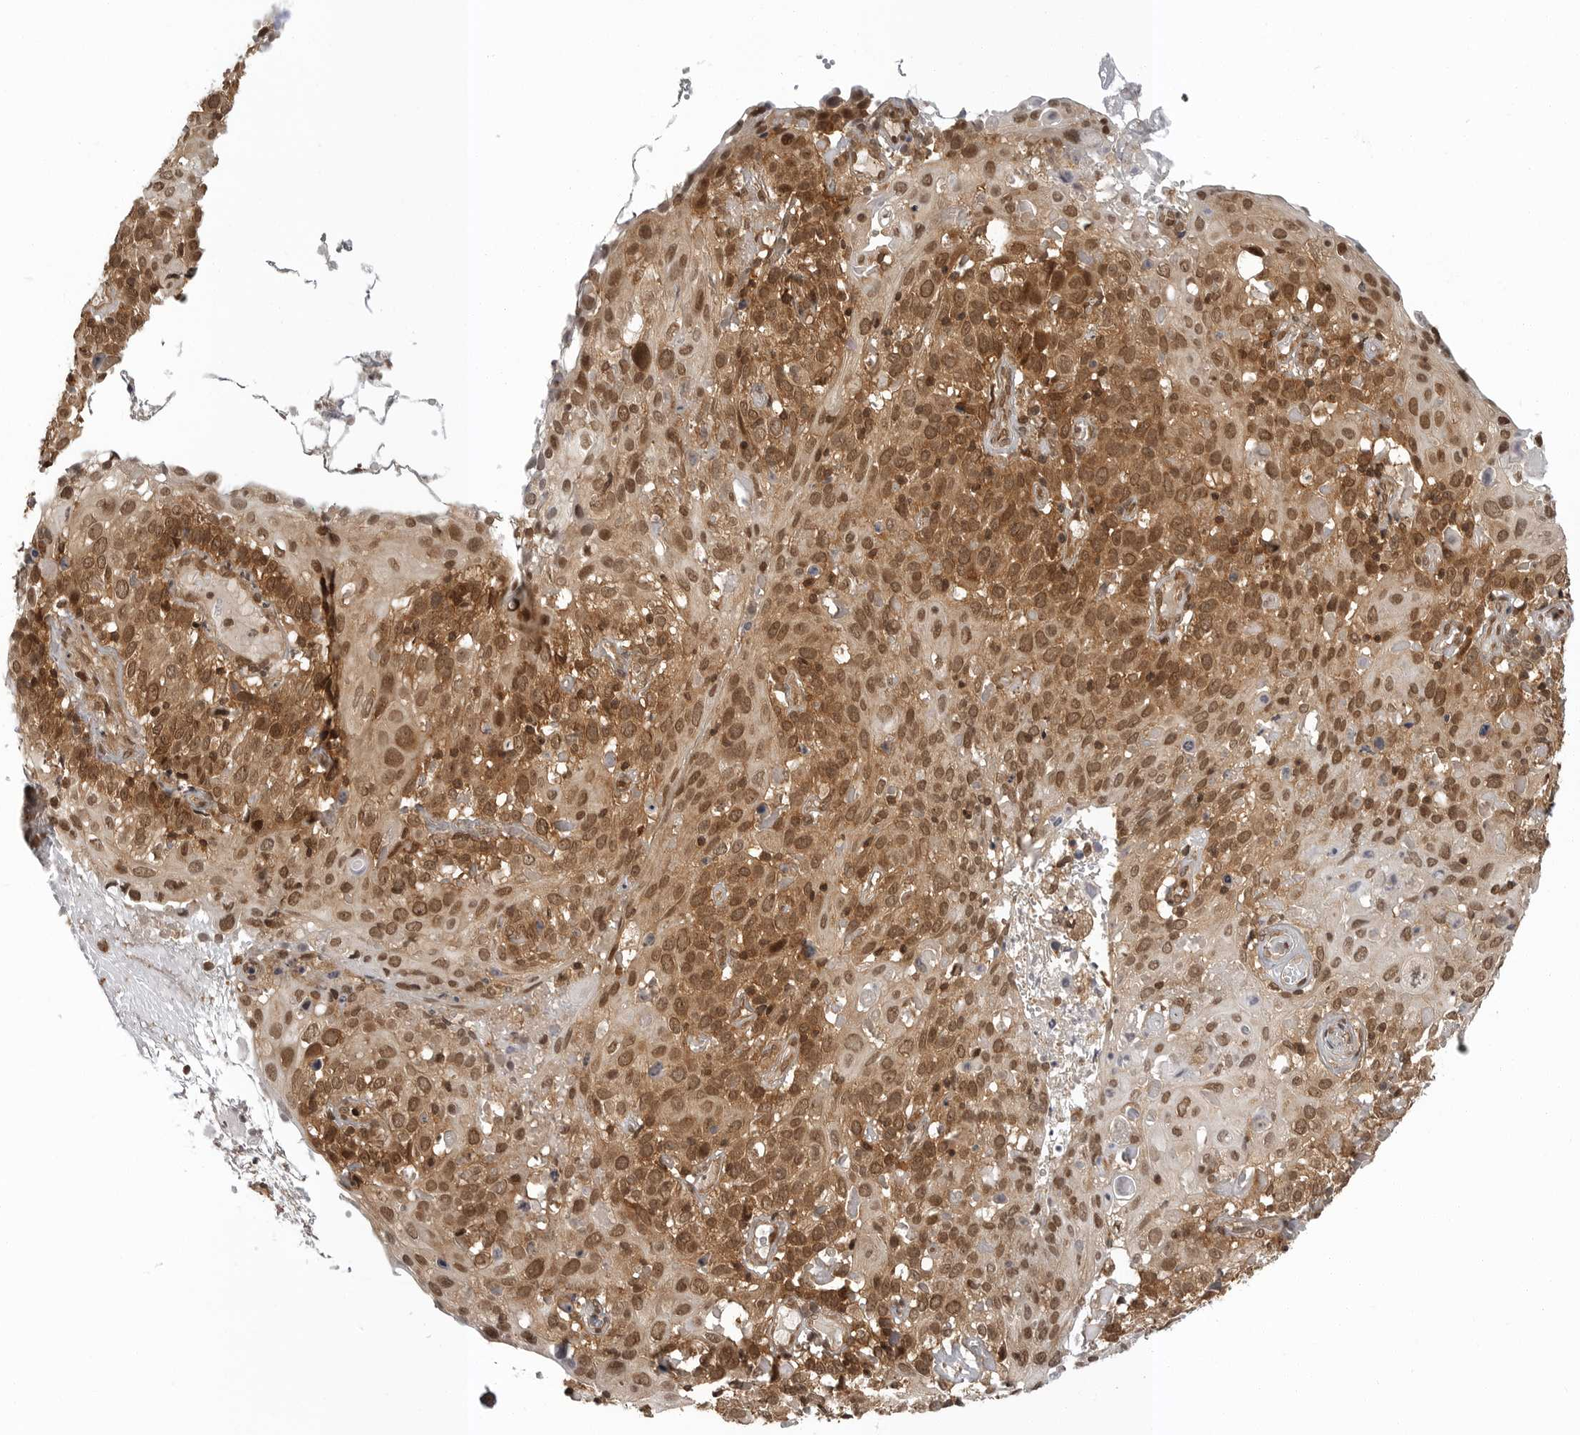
{"staining": {"intensity": "moderate", "quantity": ">75%", "location": "cytoplasmic/membranous,nuclear"}, "tissue": "cervical cancer", "cell_type": "Tumor cells", "image_type": "cancer", "snomed": [{"axis": "morphology", "description": "Squamous cell carcinoma, NOS"}, {"axis": "topography", "description": "Cervix"}], "caption": "Cervical cancer was stained to show a protein in brown. There is medium levels of moderate cytoplasmic/membranous and nuclear staining in approximately >75% of tumor cells.", "gene": "SZRD1", "patient": {"sex": "female", "age": 74}}